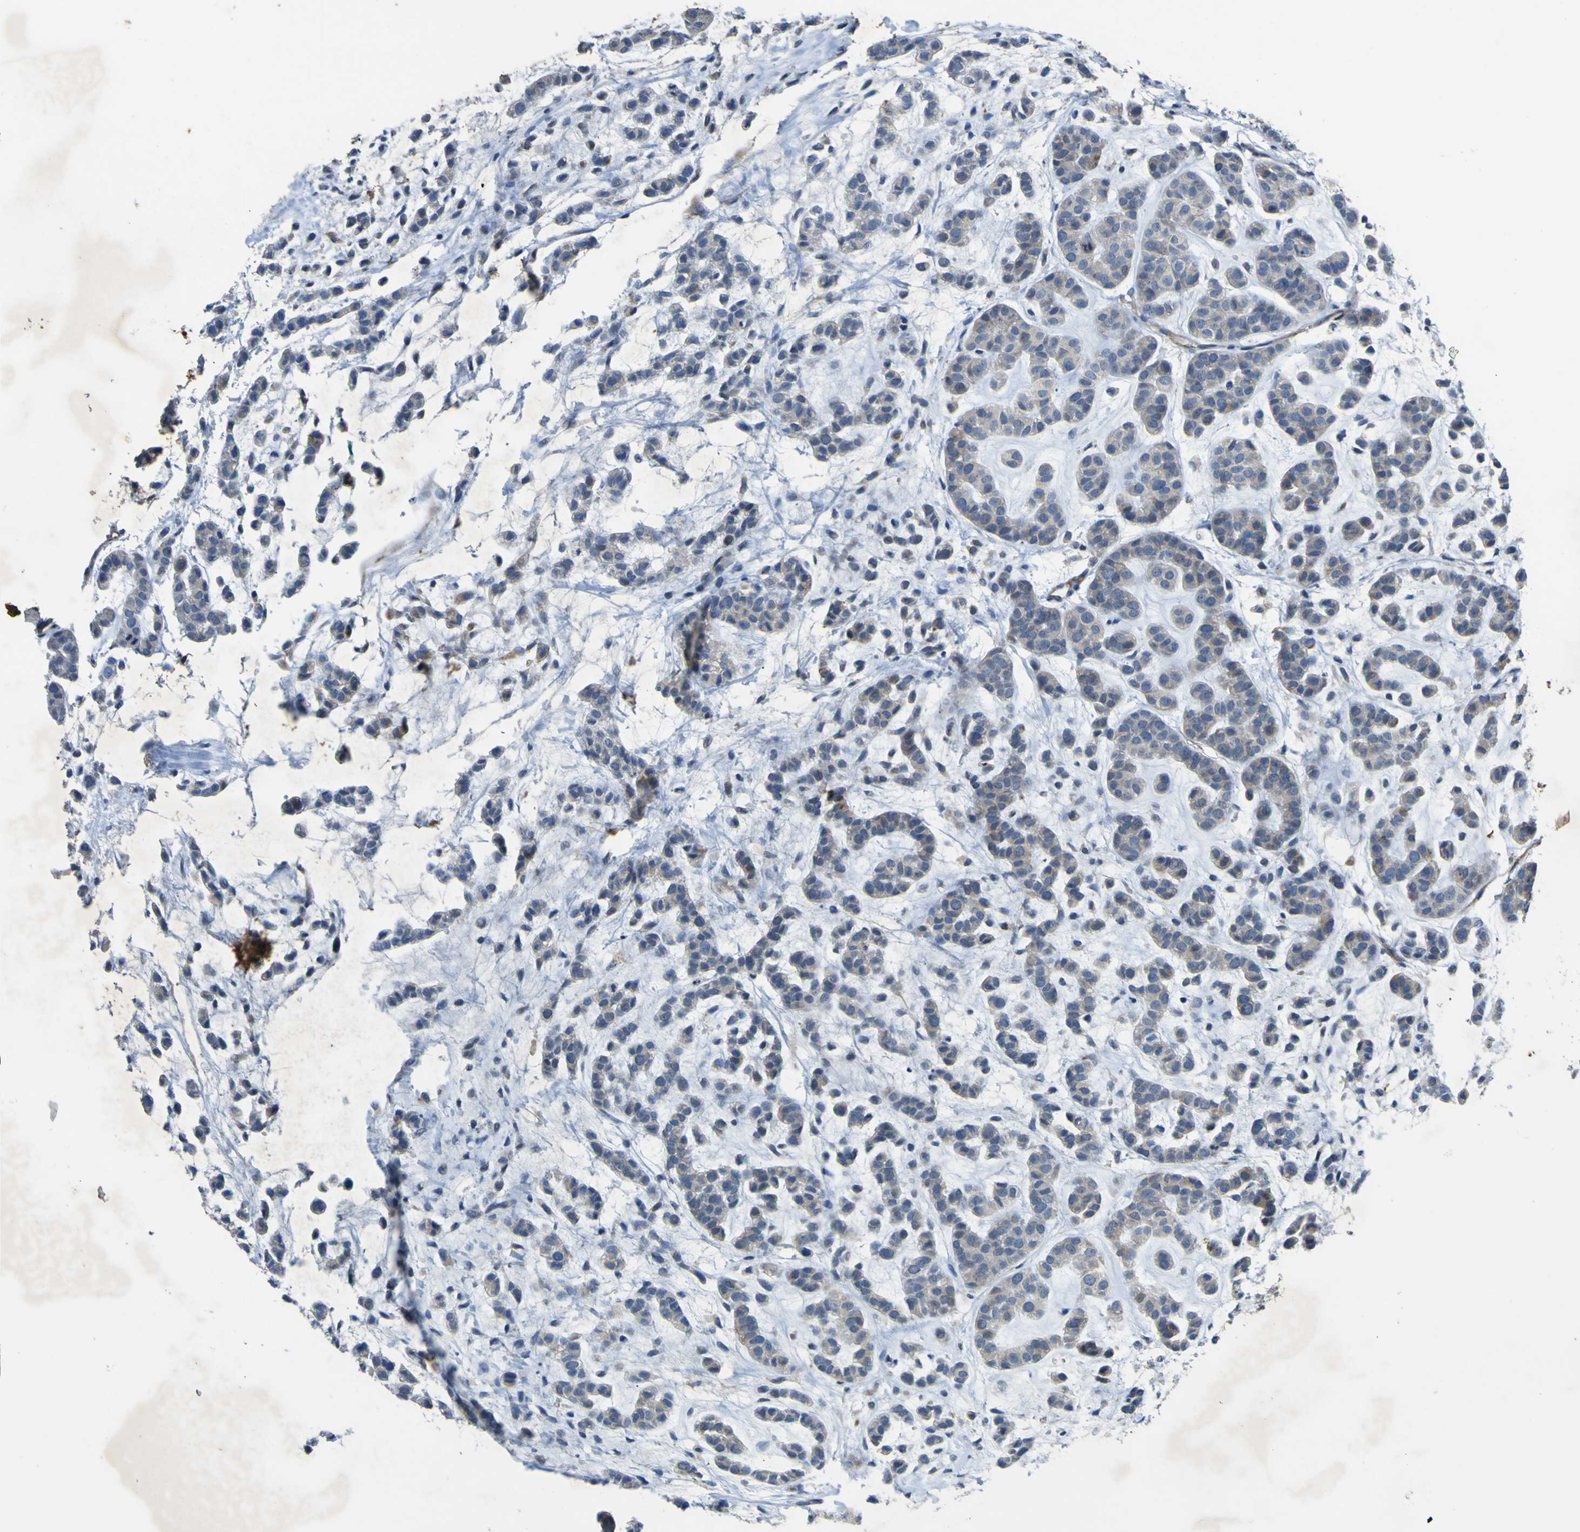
{"staining": {"intensity": "negative", "quantity": "none", "location": "none"}, "tissue": "head and neck cancer", "cell_type": "Tumor cells", "image_type": "cancer", "snomed": [{"axis": "morphology", "description": "Adenocarcinoma, NOS"}, {"axis": "morphology", "description": "Adenoma, NOS"}, {"axis": "topography", "description": "Head-Neck"}], "caption": "An immunohistochemistry histopathology image of adenocarcinoma (head and neck) is shown. There is no staining in tumor cells of adenocarcinoma (head and neck).", "gene": "LDLR", "patient": {"sex": "female", "age": 55}}